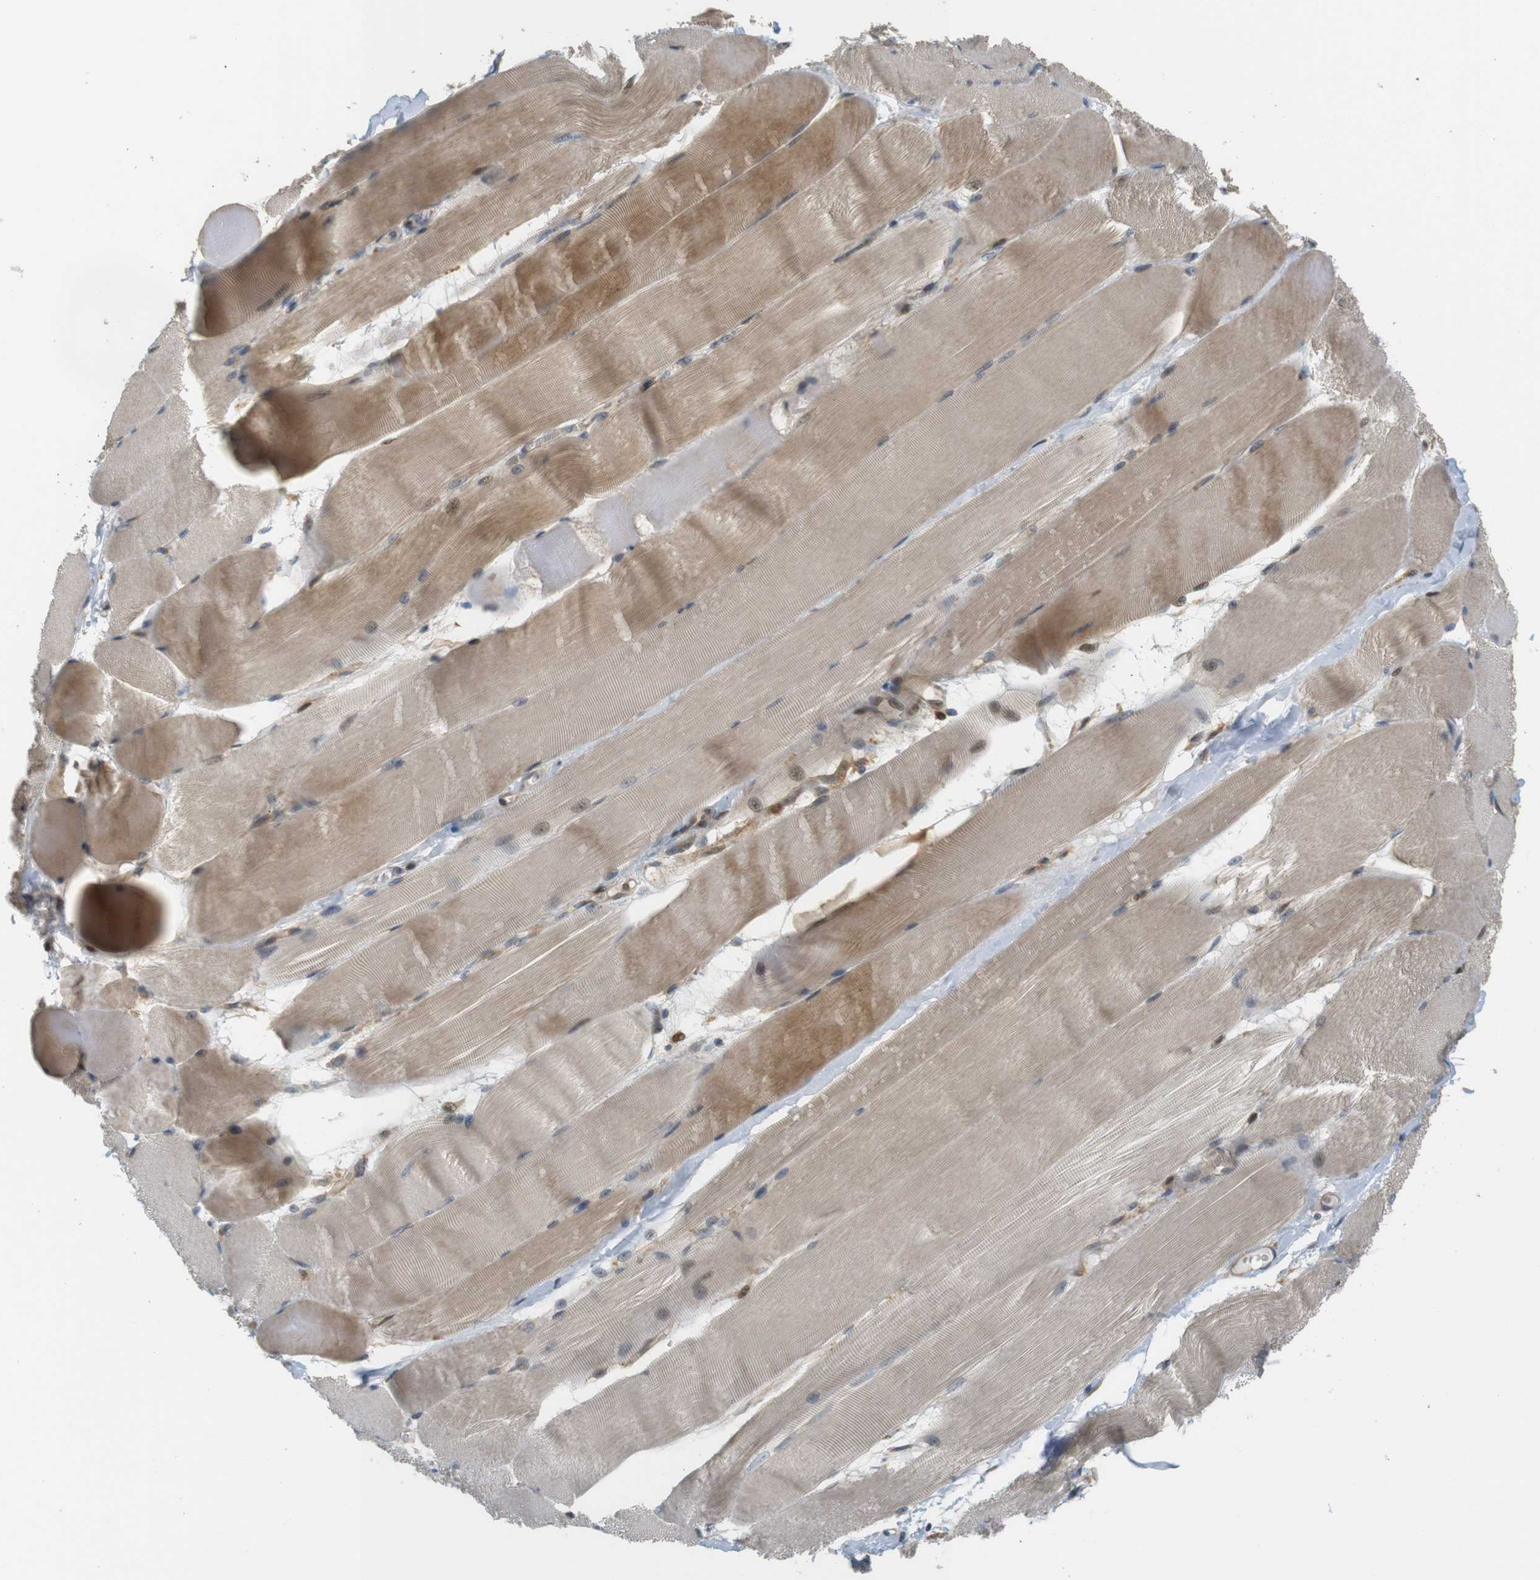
{"staining": {"intensity": "moderate", "quantity": ">75%", "location": "cytoplasmic/membranous"}, "tissue": "skeletal muscle", "cell_type": "Myocytes", "image_type": "normal", "snomed": [{"axis": "morphology", "description": "Normal tissue, NOS"}, {"axis": "morphology", "description": "Squamous cell carcinoma, NOS"}, {"axis": "topography", "description": "Skeletal muscle"}], "caption": "Immunohistochemistry (IHC) photomicrograph of normal human skeletal muscle stained for a protein (brown), which reveals medium levels of moderate cytoplasmic/membranous staining in about >75% of myocytes.", "gene": "TSPAN9", "patient": {"sex": "male", "age": 51}}